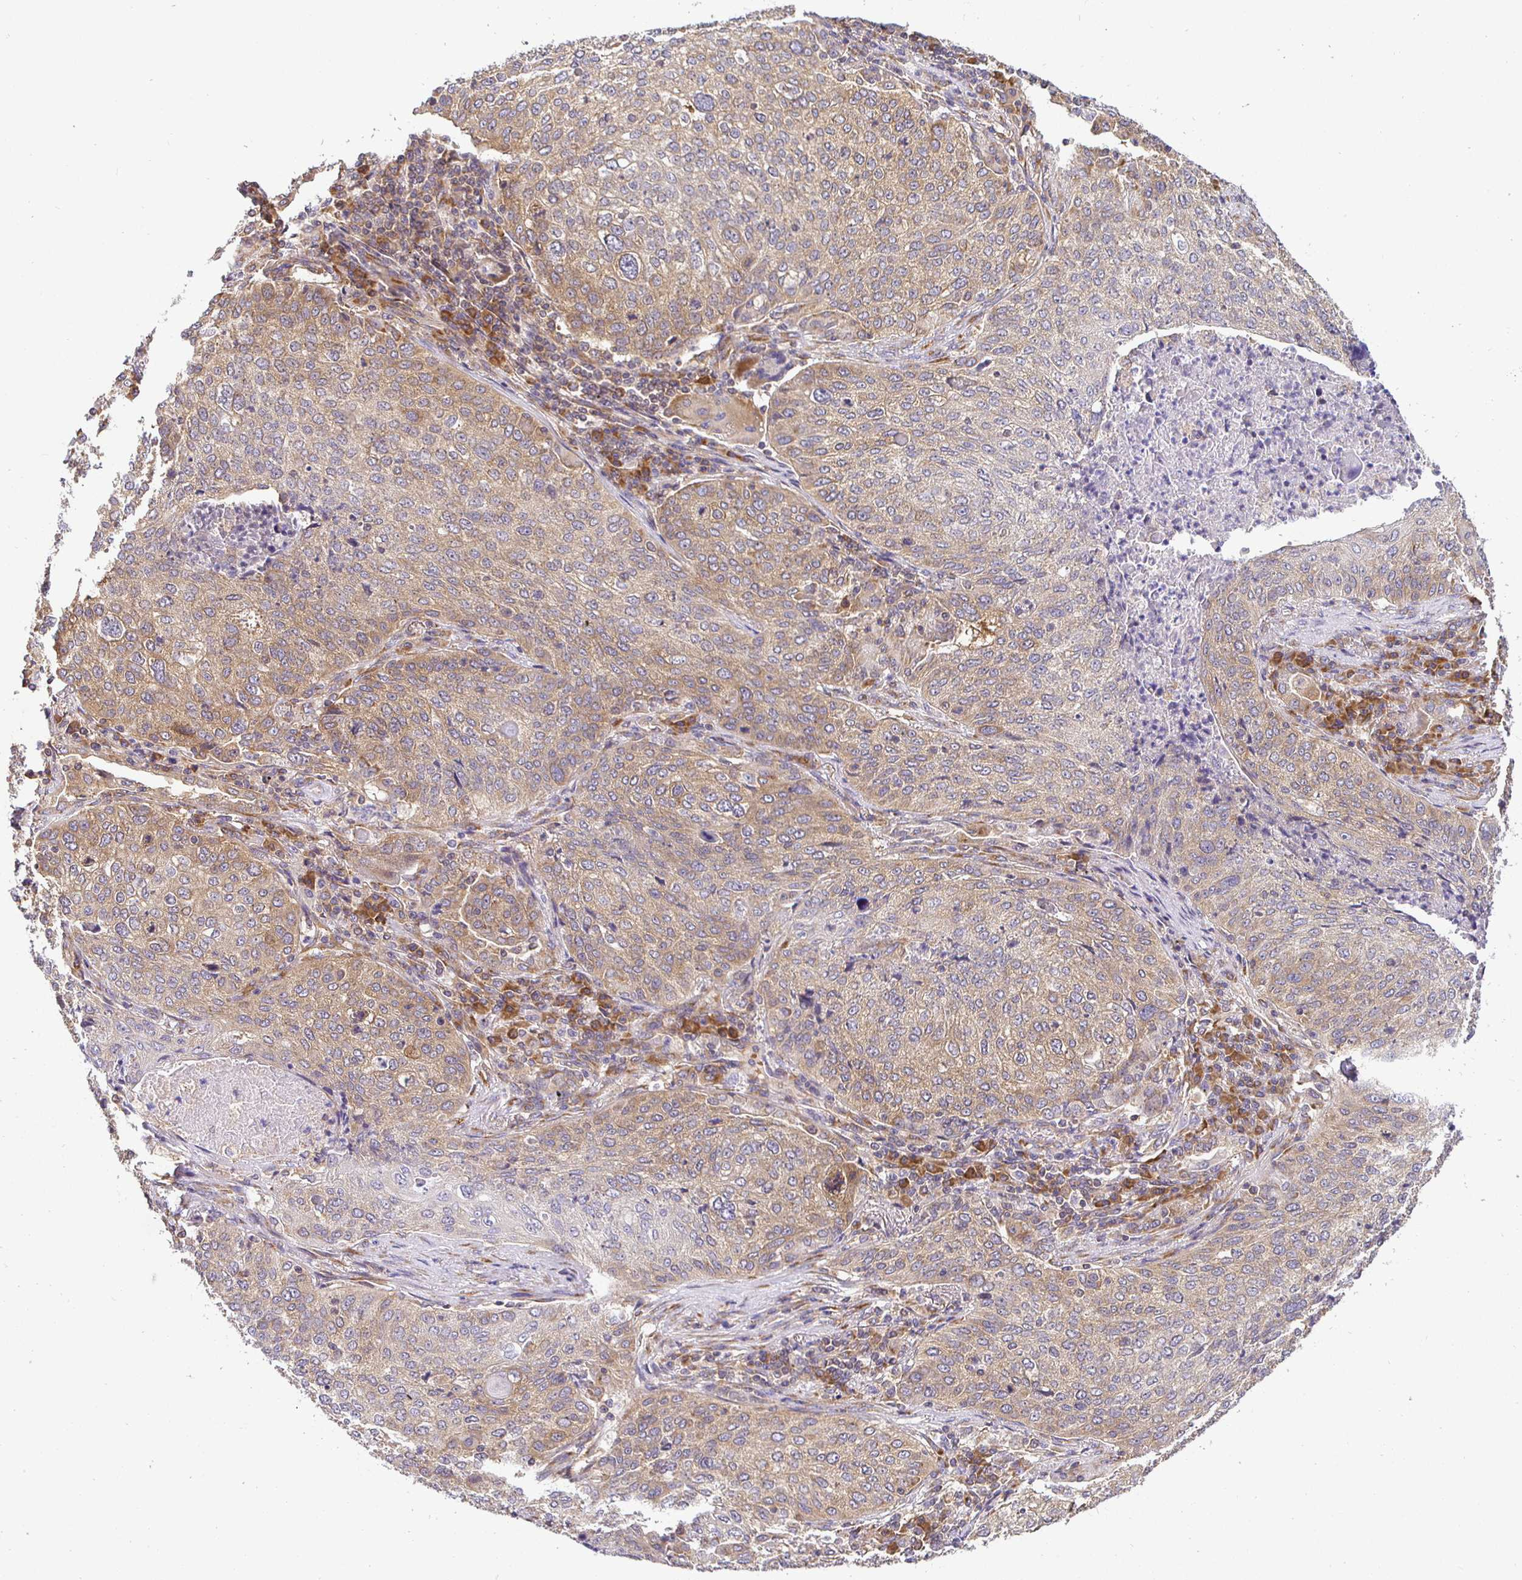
{"staining": {"intensity": "weak", "quantity": ">75%", "location": "cytoplasmic/membranous"}, "tissue": "lung cancer", "cell_type": "Tumor cells", "image_type": "cancer", "snomed": [{"axis": "morphology", "description": "Squamous cell carcinoma, NOS"}, {"axis": "topography", "description": "Lung"}], "caption": "The image demonstrates staining of squamous cell carcinoma (lung), revealing weak cytoplasmic/membranous protein expression (brown color) within tumor cells. The protein is stained brown, and the nuclei are stained in blue (DAB IHC with brightfield microscopy, high magnification).", "gene": "IRAK1", "patient": {"sex": "male", "age": 63}}